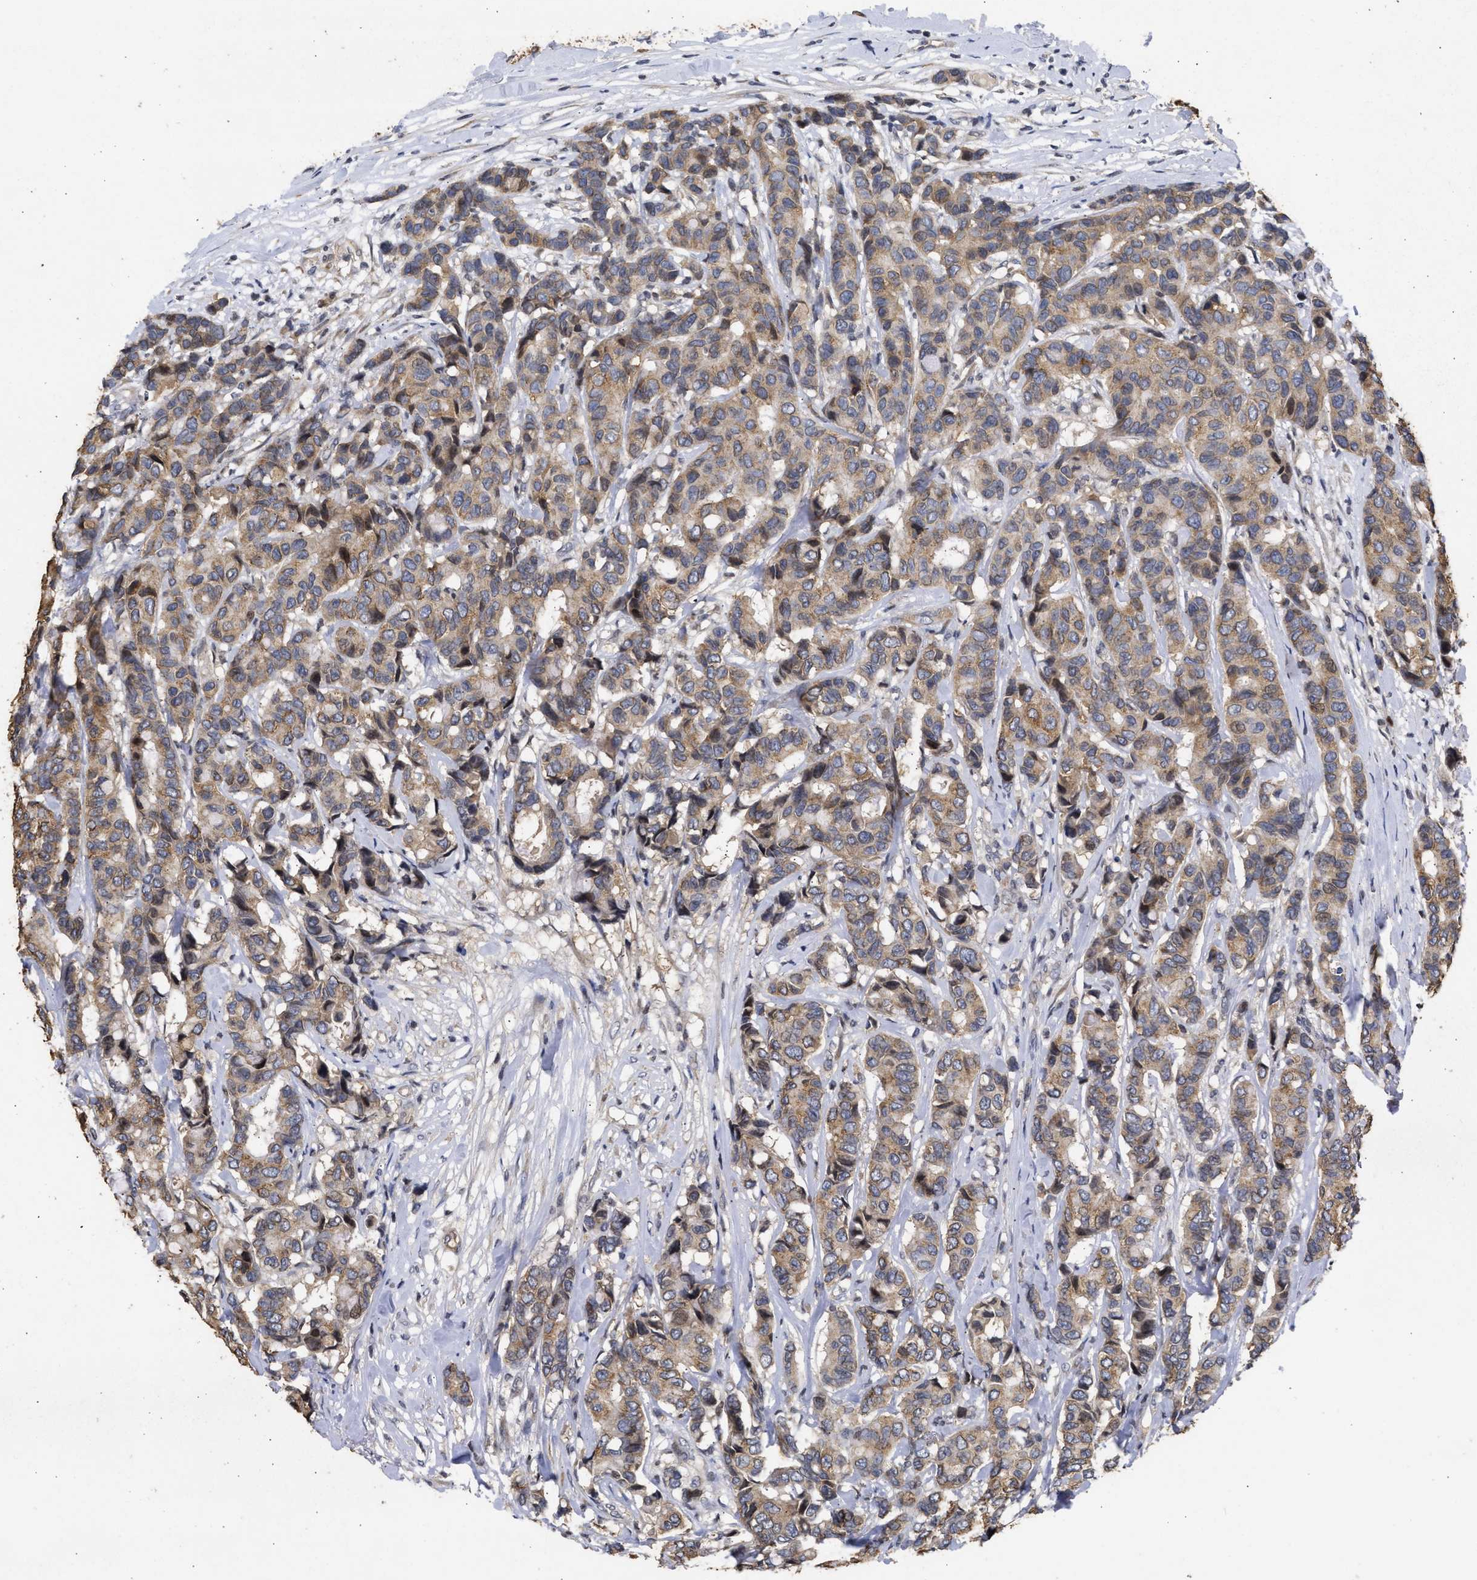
{"staining": {"intensity": "moderate", "quantity": ">75%", "location": "cytoplasmic/membranous"}, "tissue": "breast cancer", "cell_type": "Tumor cells", "image_type": "cancer", "snomed": [{"axis": "morphology", "description": "Duct carcinoma"}, {"axis": "topography", "description": "Breast"}], "caption": "Moderate cytoplasmic/membranous expression for a protein is appreciated in approximately >75% of tumor cells of breast cancer using immunohistochemistry.", "gene": "ENSG00000142539", "patient": {"sex": "female", "age": 87}}